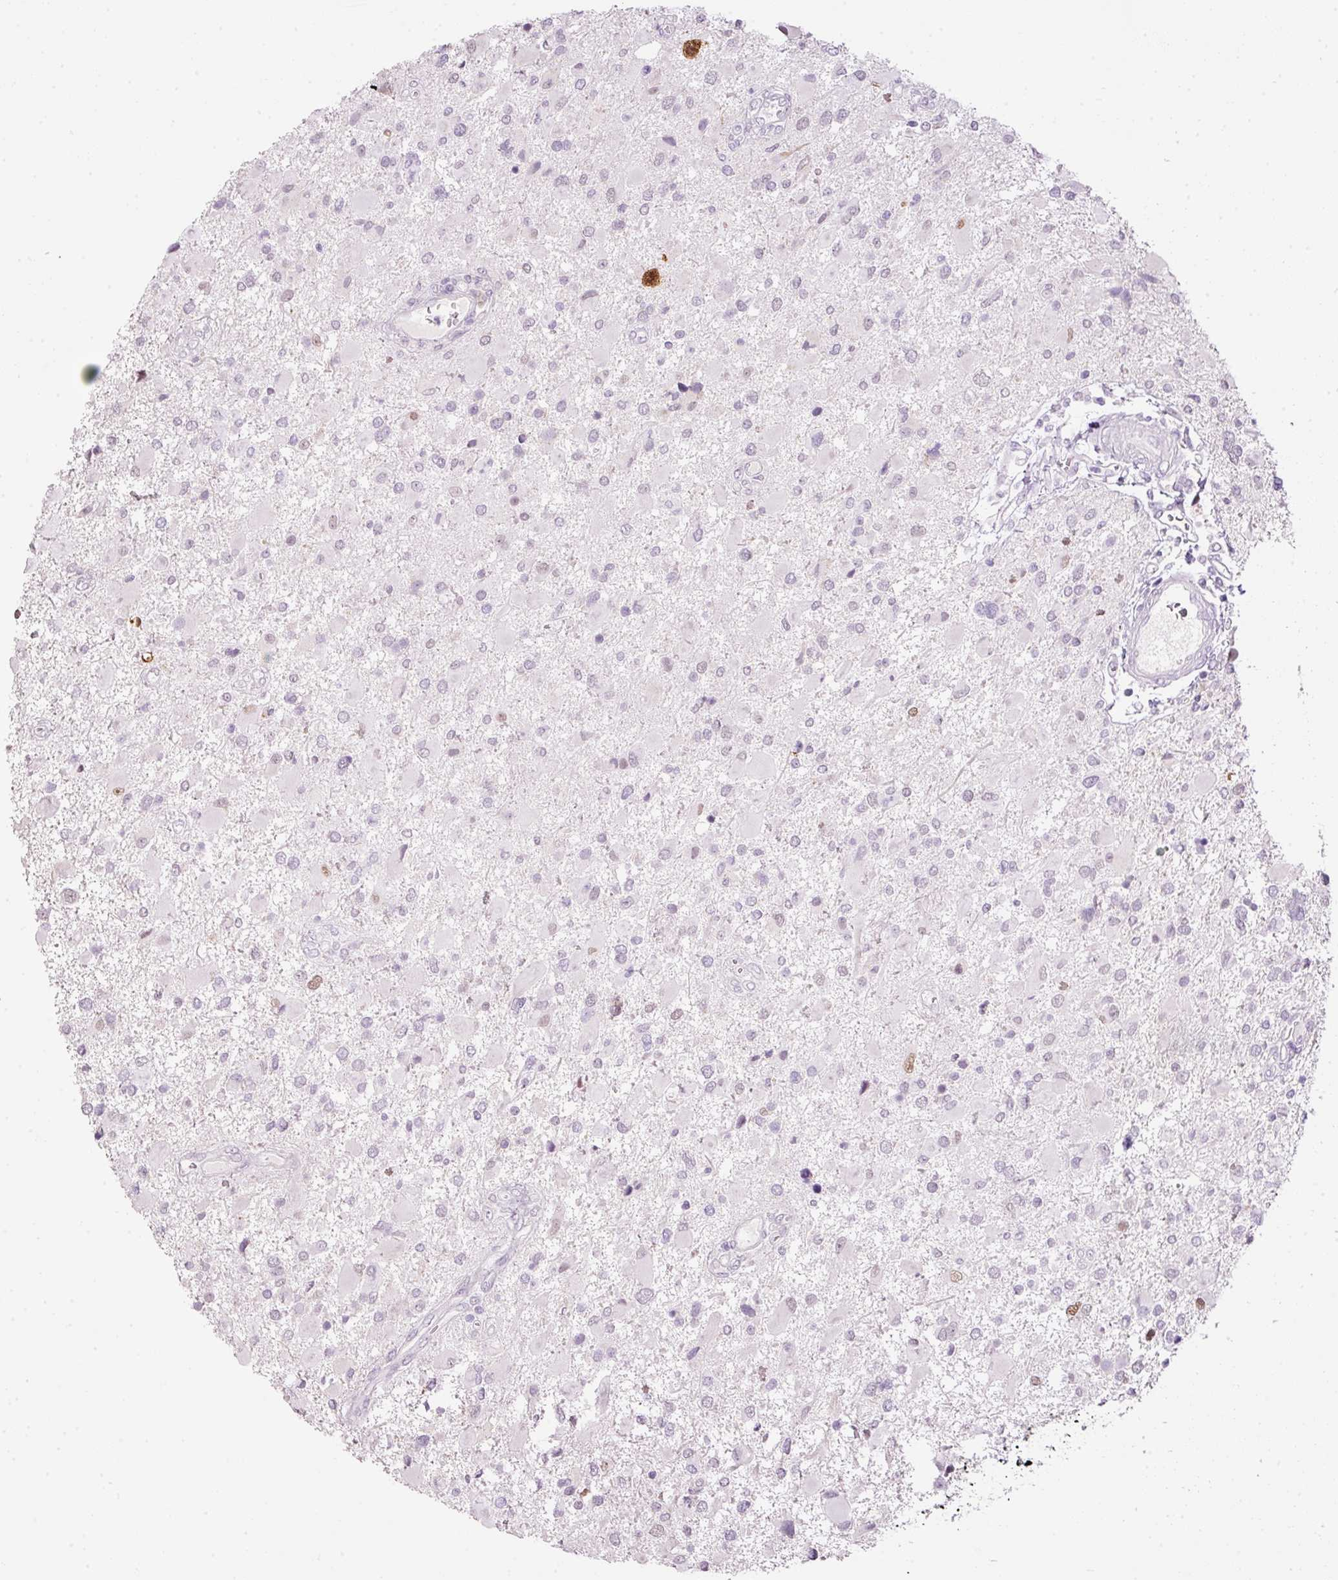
{"staining": {"intensity": "moderate", "quantity": "<25%", "location": "nuclear"}, "tissue": "glioma", "cell_type": "Tumor cells", "image_type": "cancer", "snomed": [{"axis": "morphology", "description": "Glioma, malignant, High grade"}, {"axis": "topography", "description": "Brain"}], "caption": "Immunohistochemistry micrograph of neoplastic tissue: malignant glioma (high-grade) stained using IHC reveals low levels of moderate protein expression localized specifically in the nuclear of tumor cells, appearing as a nuclear brown color.", "gene": "KPNA2", "patient": {"sex": "male", "age": 53}}